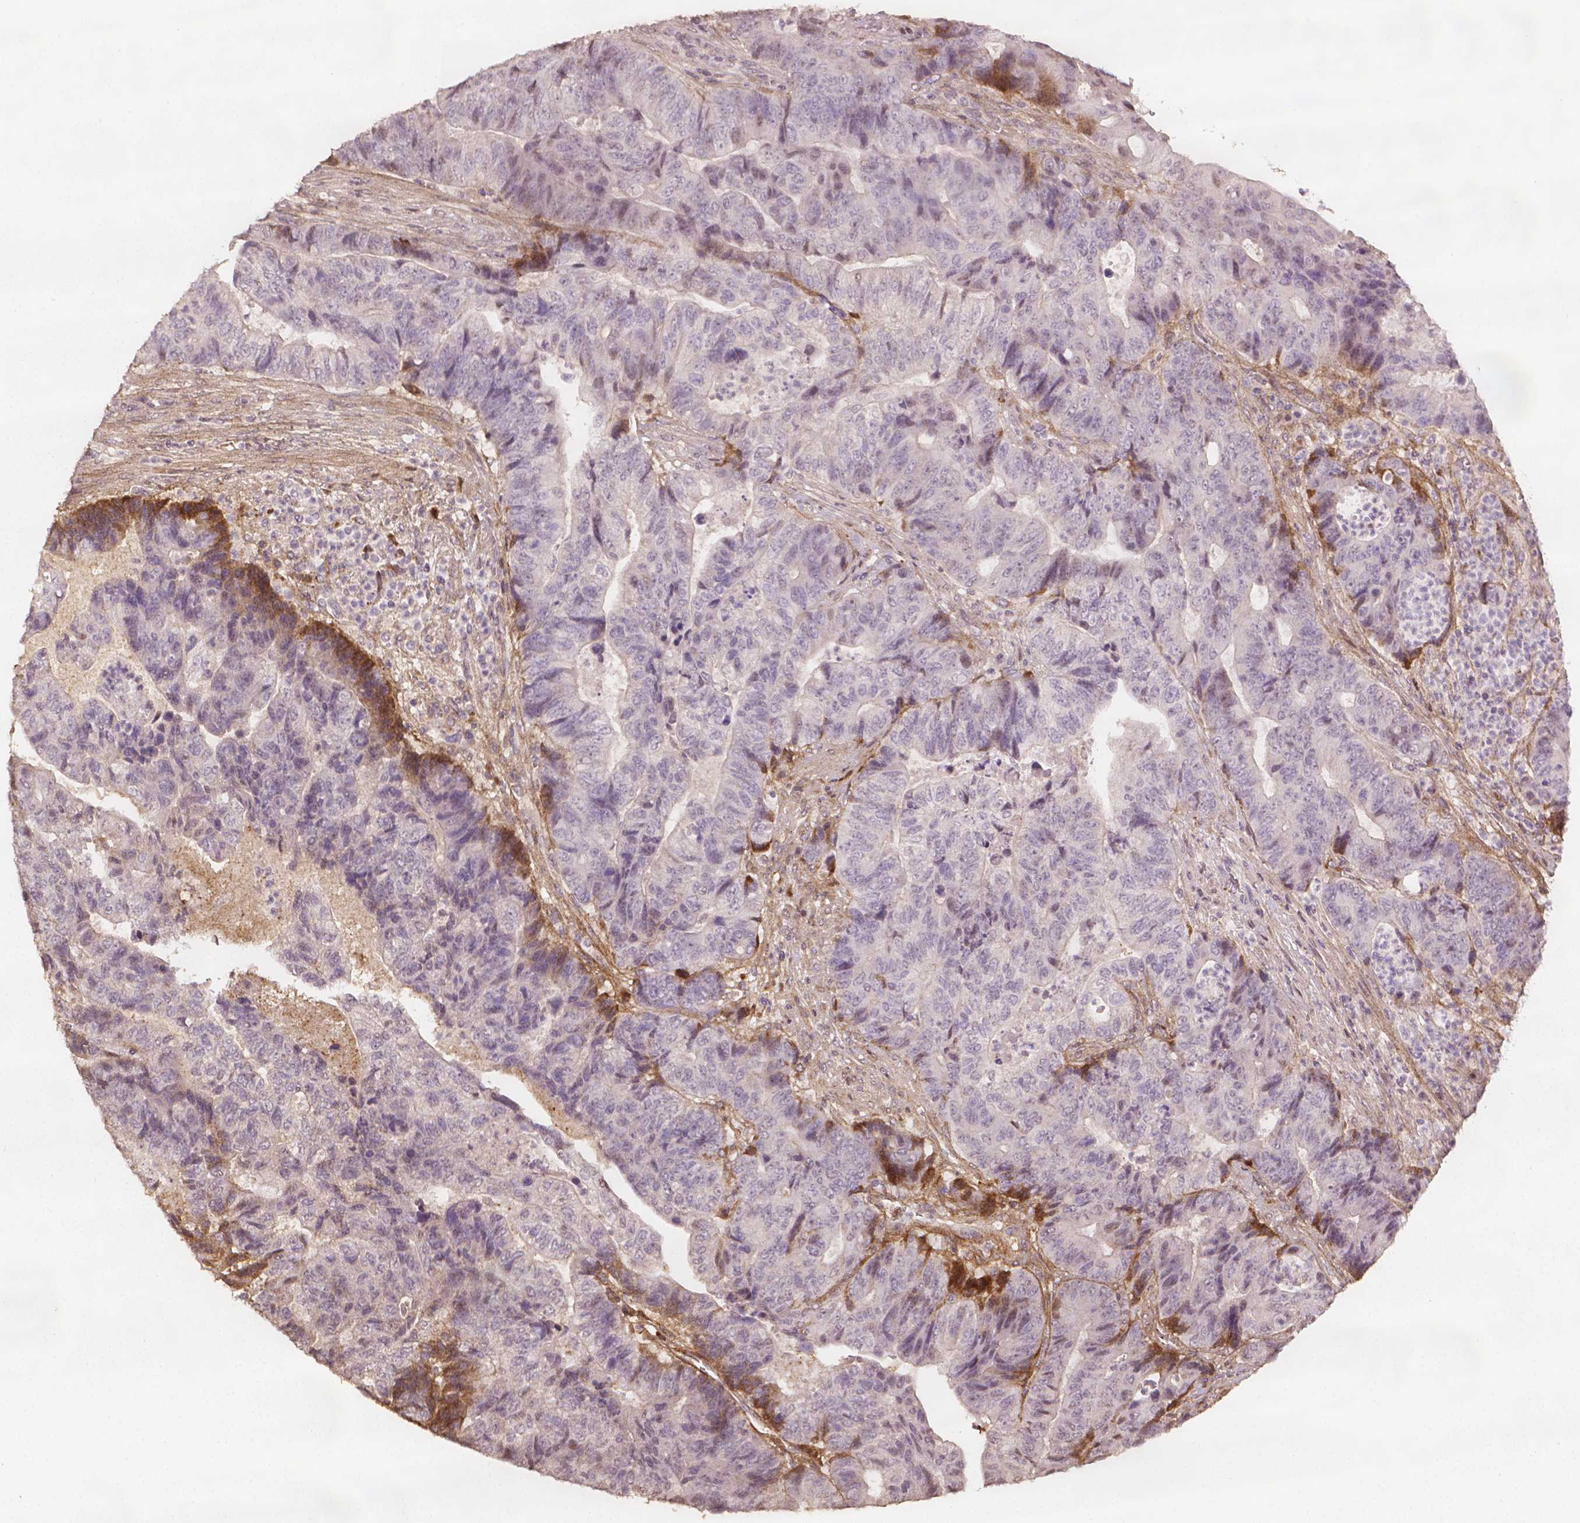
{"staining": {"intensity": "moderate", "quantity": "<25%", "location": "cytoplasmic/membranous"}, "tissue": "colorectal cancer", "cell_type": "Tumor cells", "image_type": "cancer", "snomed": [{"axis": "morphology", "description": "Normal tissue, NOS"}, {"axis": "morphology", "description": "Adenocarcinoma, NOS"}, {"axis": "topography", "description": "Colon"}], "caption": "IHC (DAB (3,3'-diaminobenzidine)) staining of human colorectal adenocarcinoma demonstrates moderate cytoplasmic/membranous protein positivity in approximately <25% of tumor cells.", "gene": "DCN", "patient": {"sex": "female", "age": 48}}